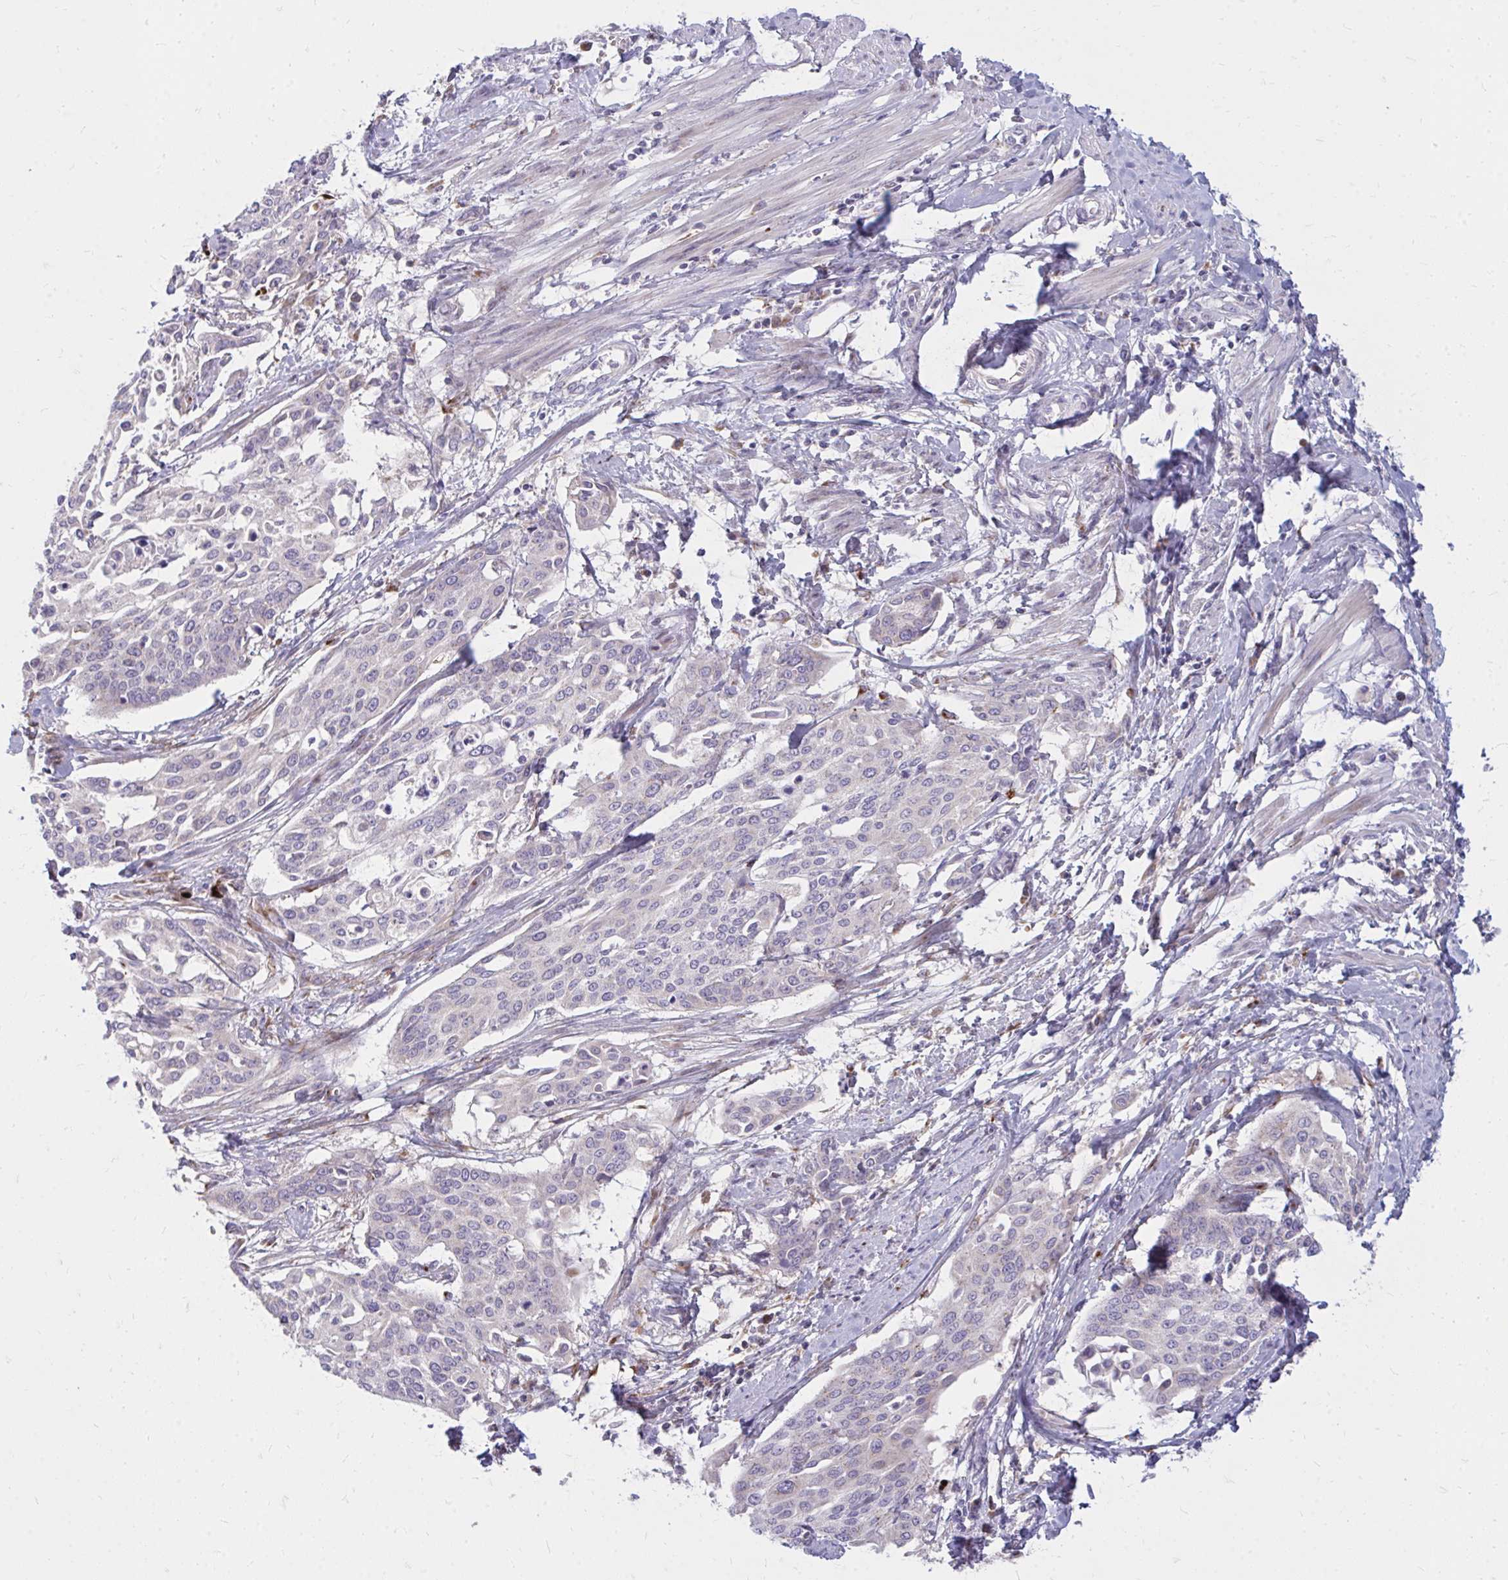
{"staining": {"intensity": "weak", "quantity": "25%-75%", "location": "cytoplasmic/membranous"}, "tissue": "cervical cancer", "cell_type": "Tumor cells", "image_type": "cancer", "snomed": [{"axis": "morphology", "description": "Squamous cell carcinoma, NOS"}, {"axis": "topography", "description": "Cervix"}], "caption": "This photomicrograph shows IHC staining of human cervical squamous cell carcinoma, with low weak cytoplasmic/membranous expression in about 25%-75% of tumor cells.", "gene": "RAB6B", "patient": {"sex": "female", "age": 44}}